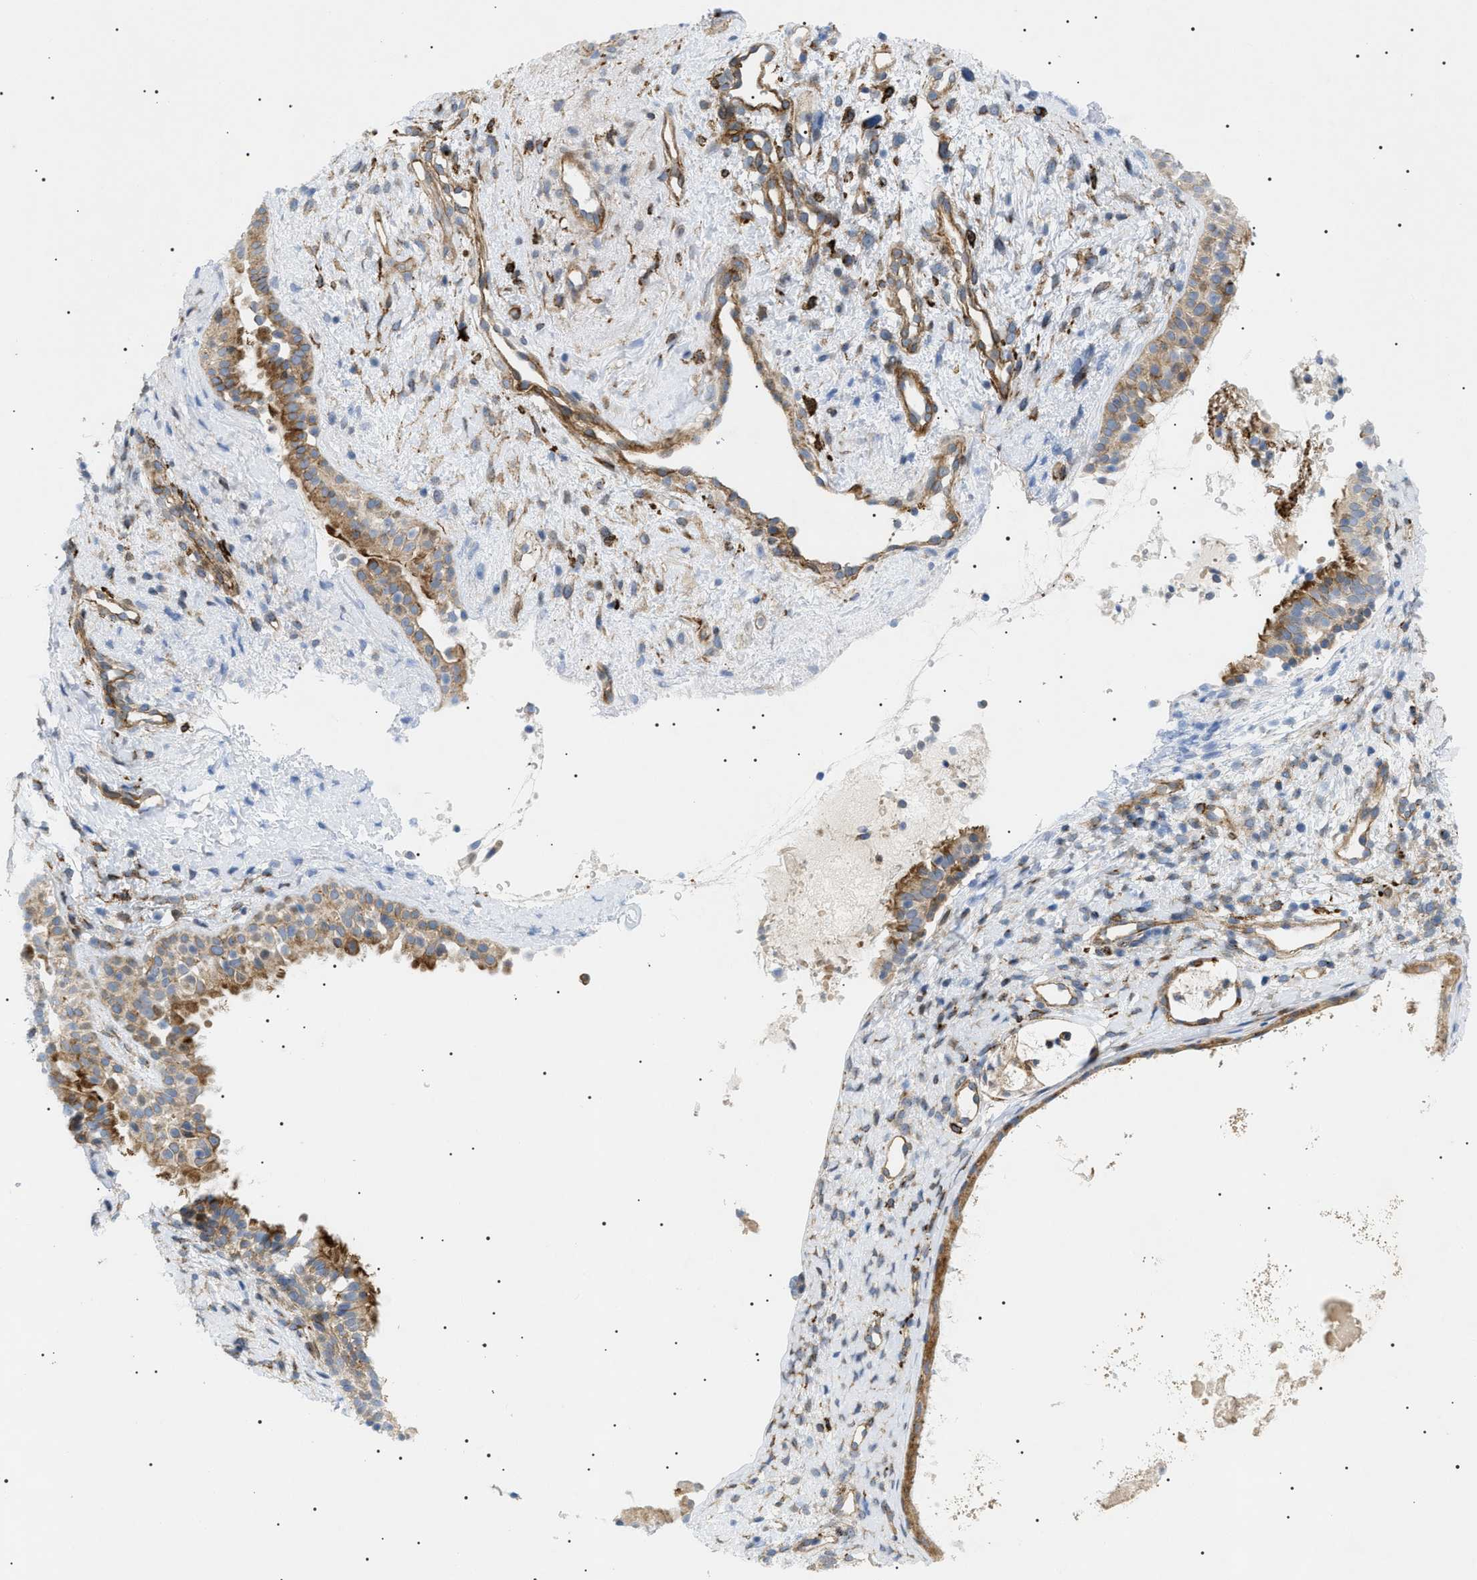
{"staining": {"intensity": "strong", "quantity": ">75%", "location": "cytoplasmic/membranous"}, "tissue": "nasopharynx", "cell_type": "Respiratory epithelial cells", "image_type": "normal", "snomed": [{"axis": "morphology", "description": "Normal tissue, NOS"}, {"axis": "topography", "description": "Nasopharynx"}], "caption": "Immunohistochemistry (IHC) histopathology image of unremarkable nasopharynx: human nasopharynx stained using IHC displays high levels of strong protein expression localized specifically in the cytoplasmic/membranous of respiratory epithelial cells, appearing as a cytoplasmic/membranous brown color.", "gene": "SFXN5", "patient": {"sex": "male", "age": 22}}